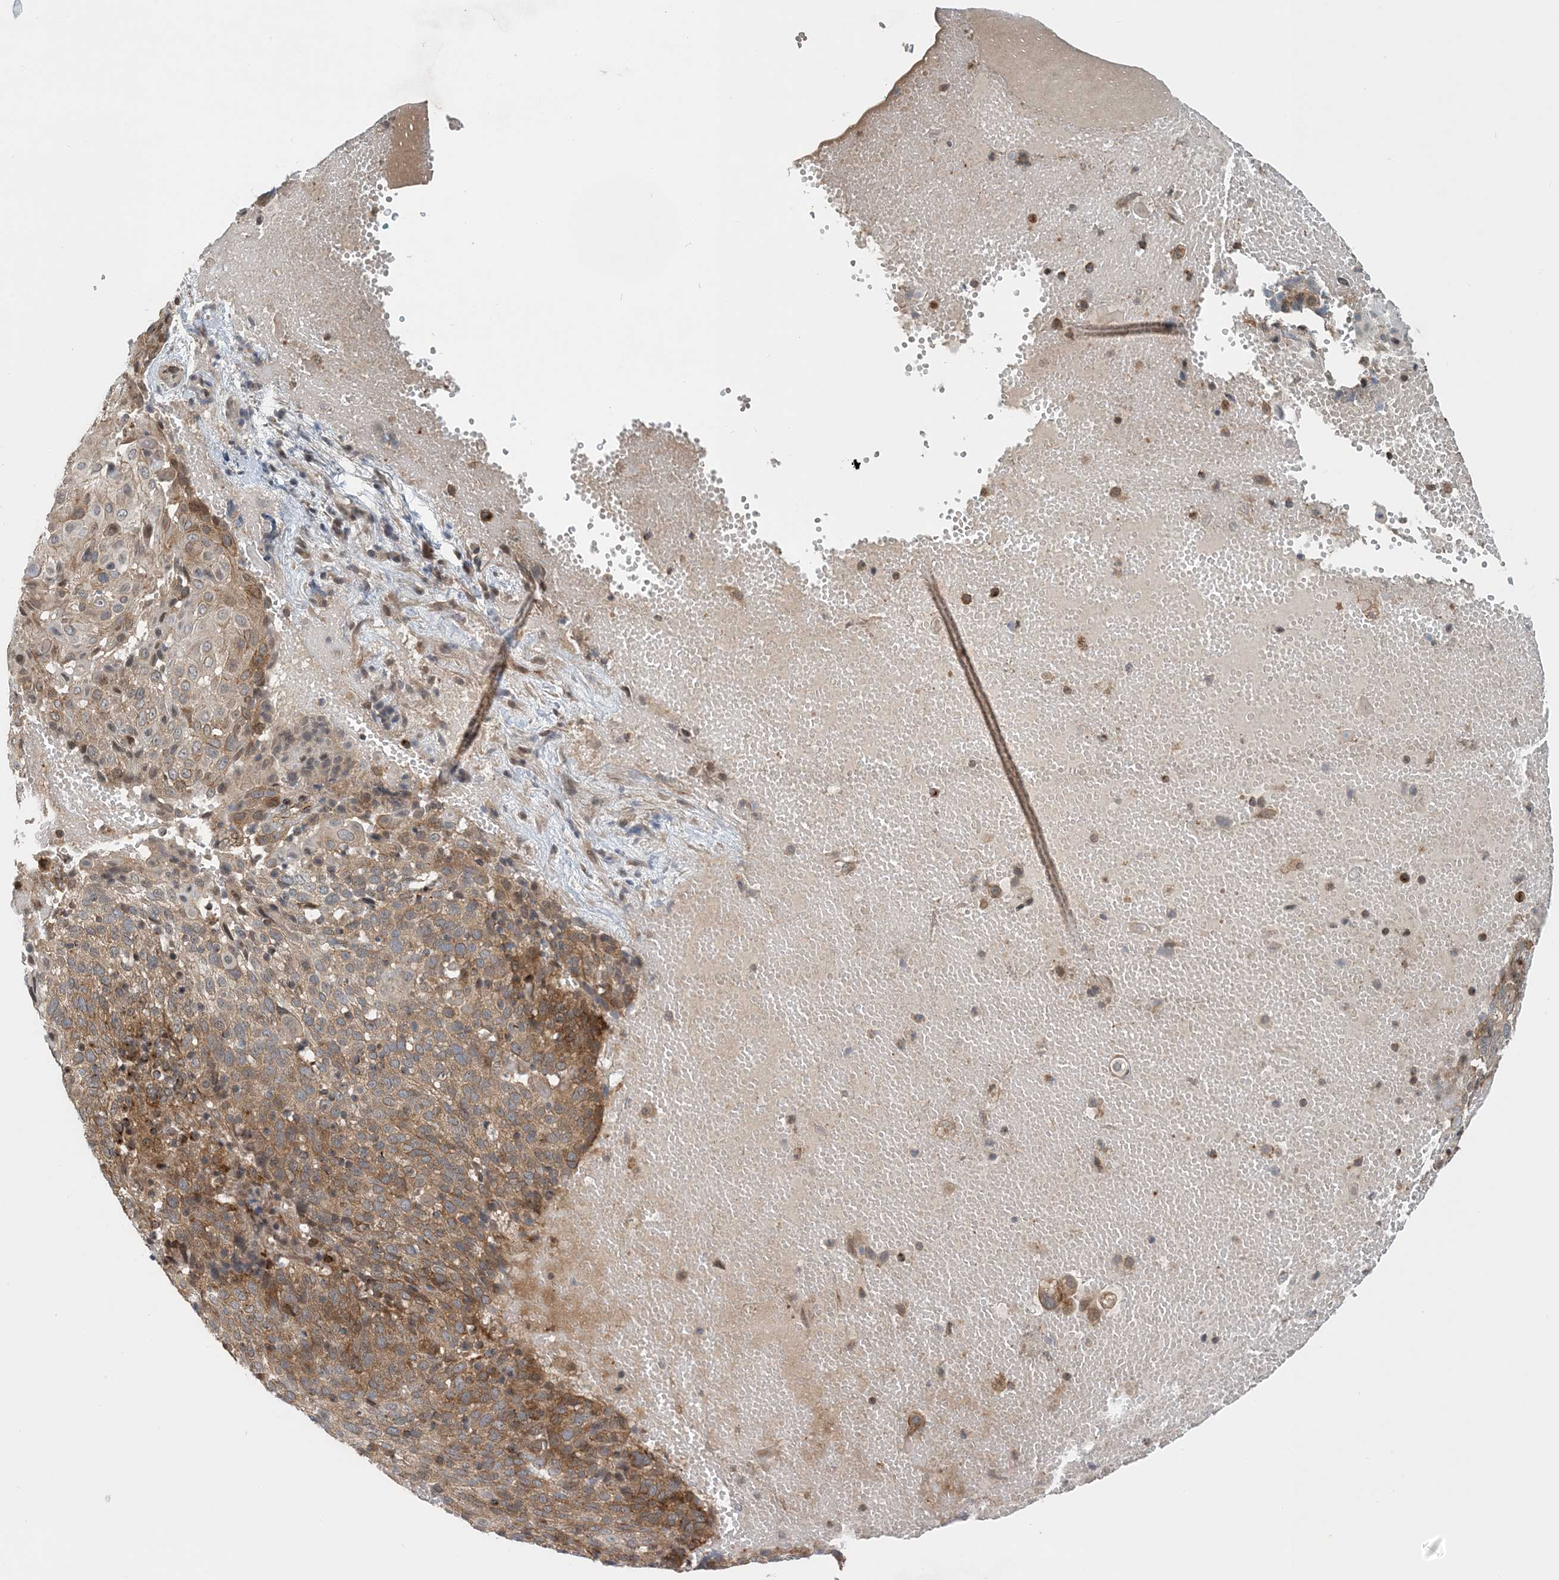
{"staining": {"intensity": "moderate", "quantity": ">75%", "location": "cytoplasmic/membranous"}, "tissue": "cervical cancer", "cell_type": "Tumor cells", "image_type": "cancer", "snomed": [{"axis": "morphology", "description": "Squamous cell carcinoma, NOS"}, {"axis": "topography", "description": "Cervix"}], "caption": "This image demonstrates immunohistochemistry staining of cervical squamous cell carcinoma, with medium moderate cytoplasmic/membranous expression in about >75% of tumor cells.", "gene": "ZBTB3", "patient": {"sex": "female", "age": 74}}